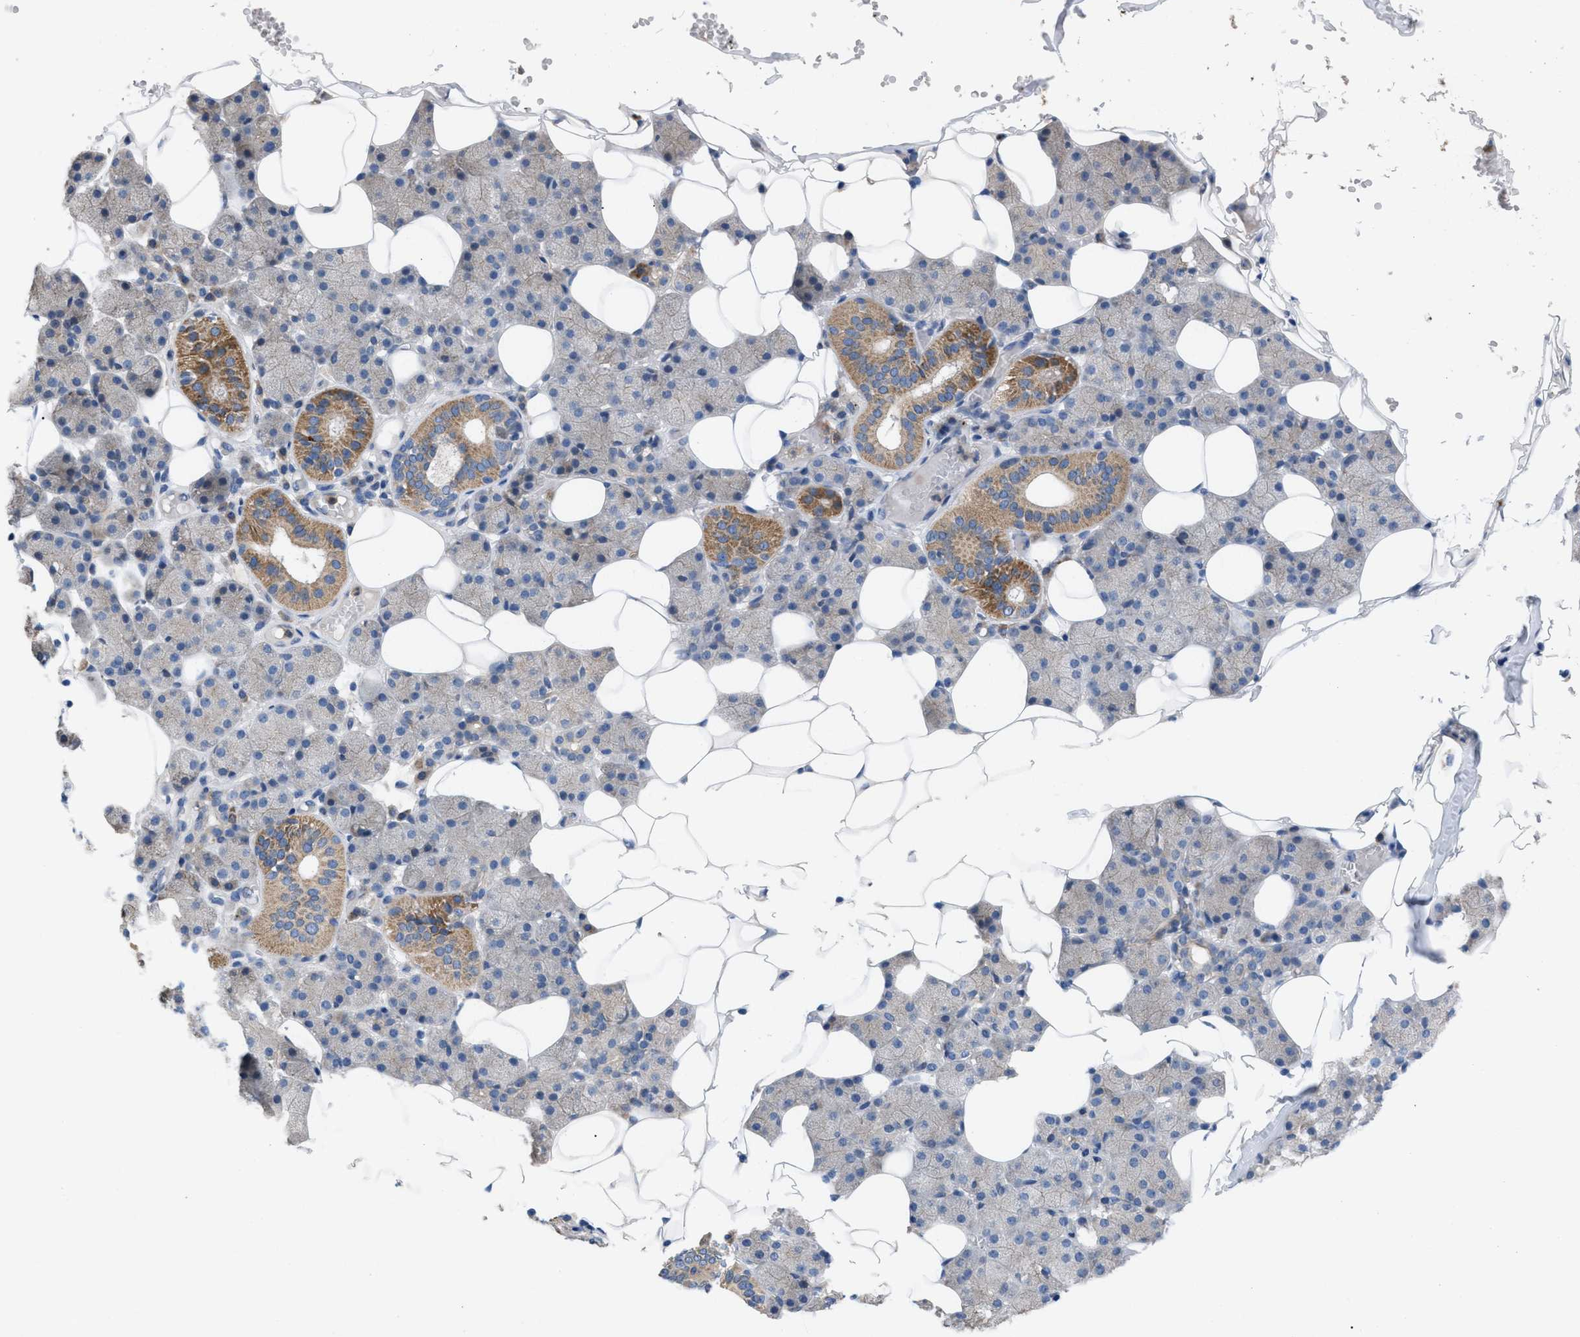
{"staining": {"intensity": "moderate", "quantity": "<25%", "location": "cytoplasmic/membranous"}, "tissue": "salivary gland", "cell_type": "Glandular cells", "image_type": "normal", "snomed": [{"axis": "morphology", "description": "Normal tissue, NOS"}, {"axis": "topography", "description": "Salivary gland"}], "caption": "High-power microscopy captured an immunohistochemistry micrograph of unremarkable salivary gland, revealing moderate cytoplasmic/membranous expression in approximately <25% of glandular cells. (IHC, brightfield microscopy, high magnification).", "gene": "PLPPR5", "patient": {"sex": "female", "age": 33}}